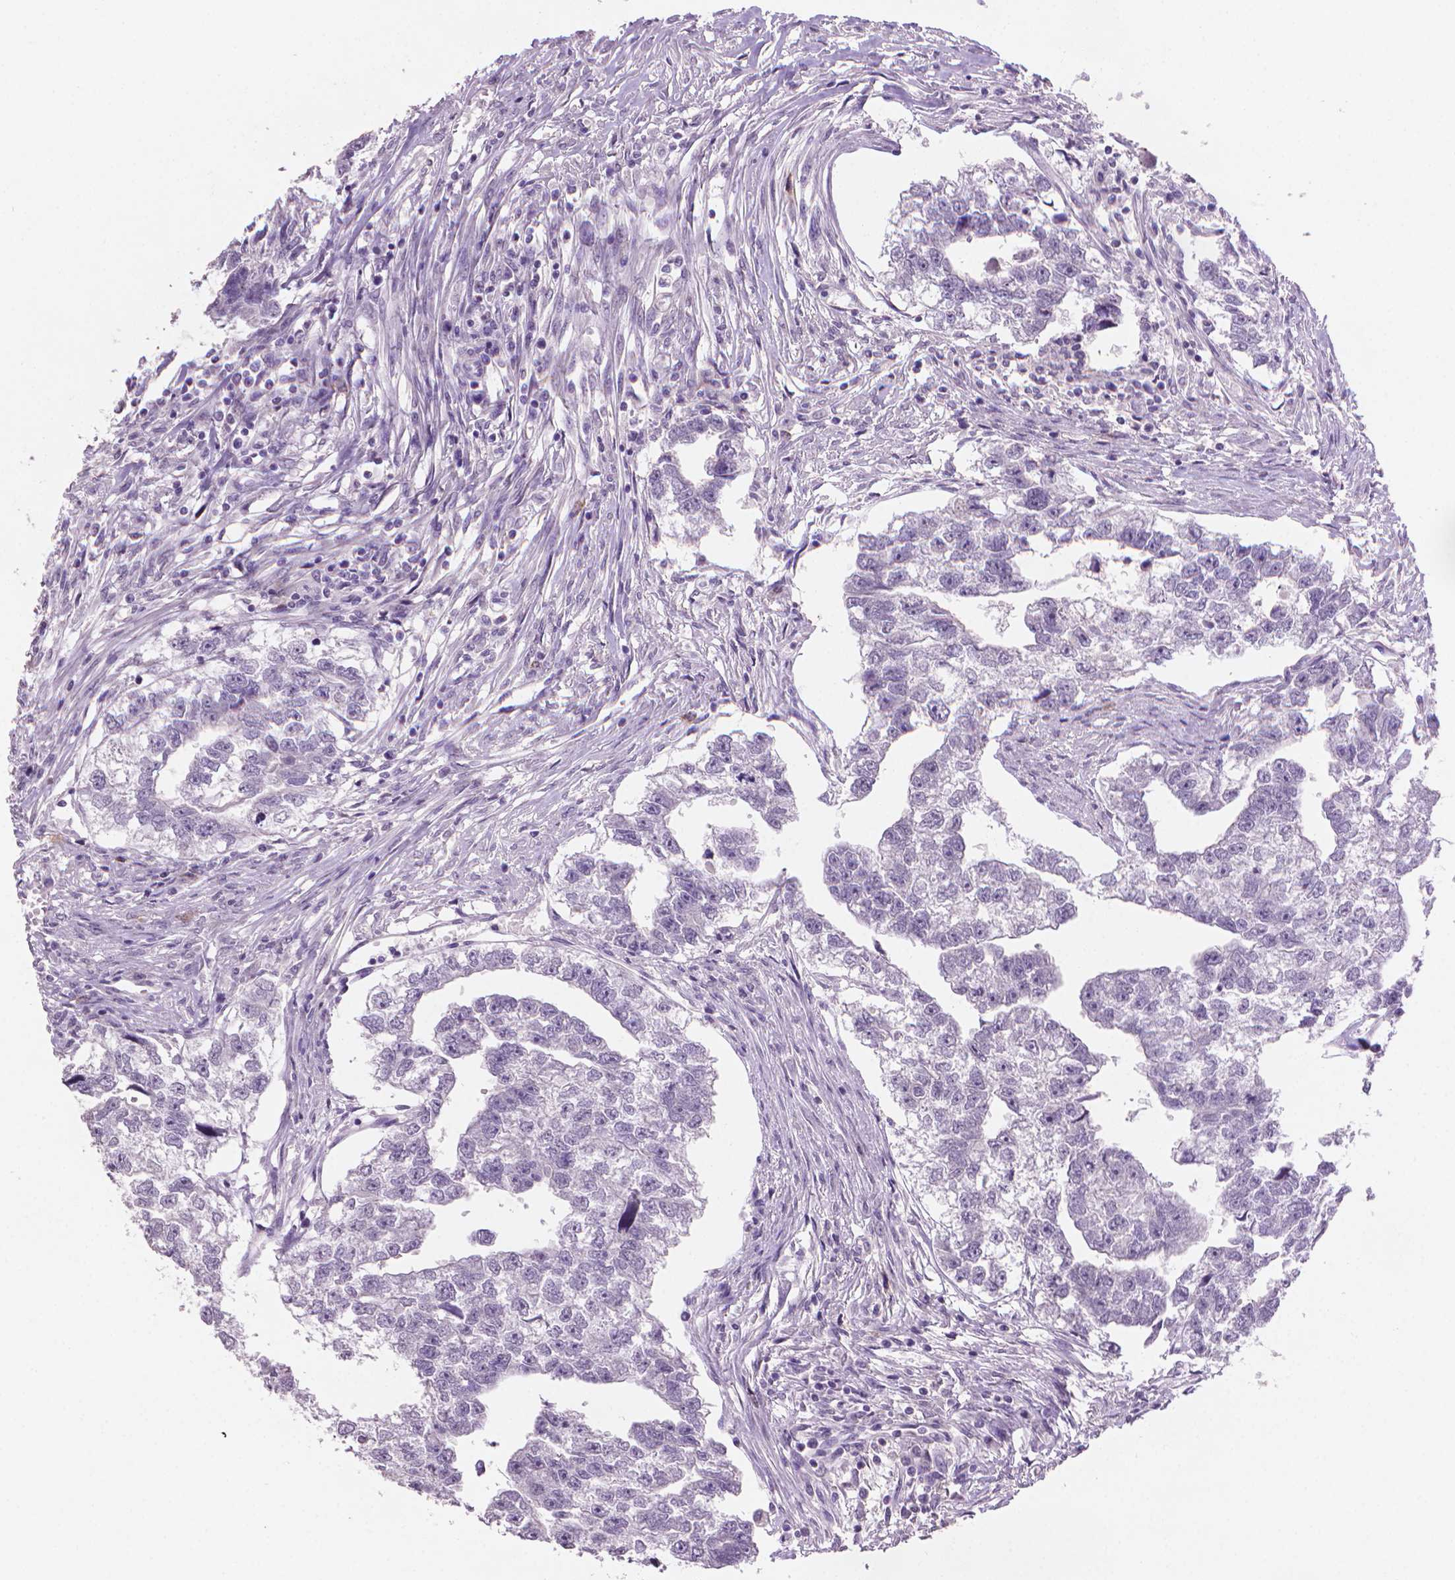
{"staining": {"intensity": "negative", "quantity": "none", "location": "none"}, "tissue": "testis cancer", "cell_type": "Tumor cells", "image_type": "cancer", "snomed": [{"axis": "morphology", "description": "Carcinoma, Embryonal, NOS"}, {"axis": "morphology", "description": "Teratoma, malignant, NOS"}, {"axis": "topography", "description": "Testis"}], "caption": "Immunohistochemistry (IHC) of malignant teratoma (testis) demonstrates no staining in tumor cells.", "gene": "MUC1", "patient": {"sex": "male", "age": 44}}